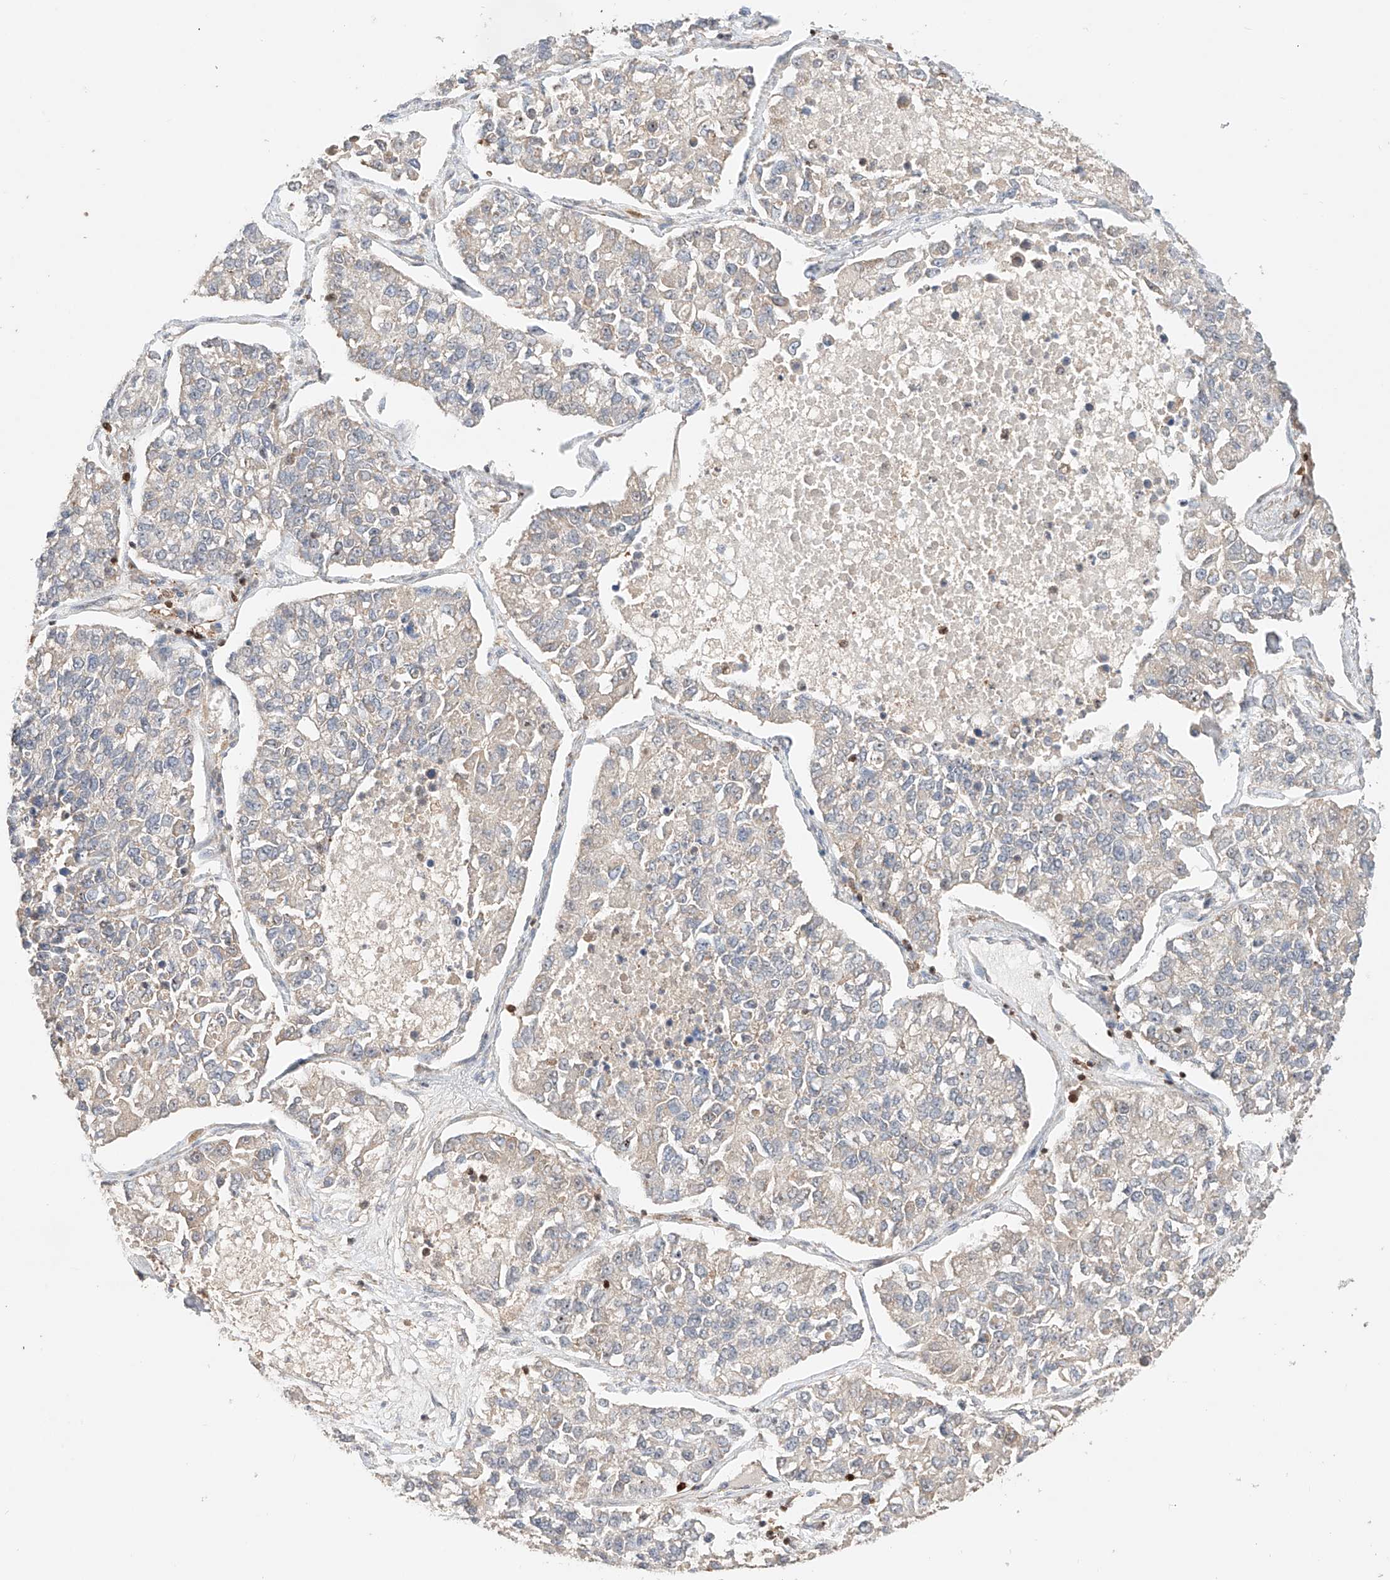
{"staining": {"intensity": "negative", "quantity": "none", "location": "none"}, "tissue": "lung cancer", "cell_type": "Tumor cells", "image_type": "cancer", "snomed": [{"axis": "morphology", "description": "Adenocarcinoma, NOS"}, {"axis": "topography", "description": "Lung"}], "caption": "Protein analysis of lung cancer displays no significant positivity in tumor cells.", "gene": "IGSF22", "patient": {"sex": "male", "age": 49}}